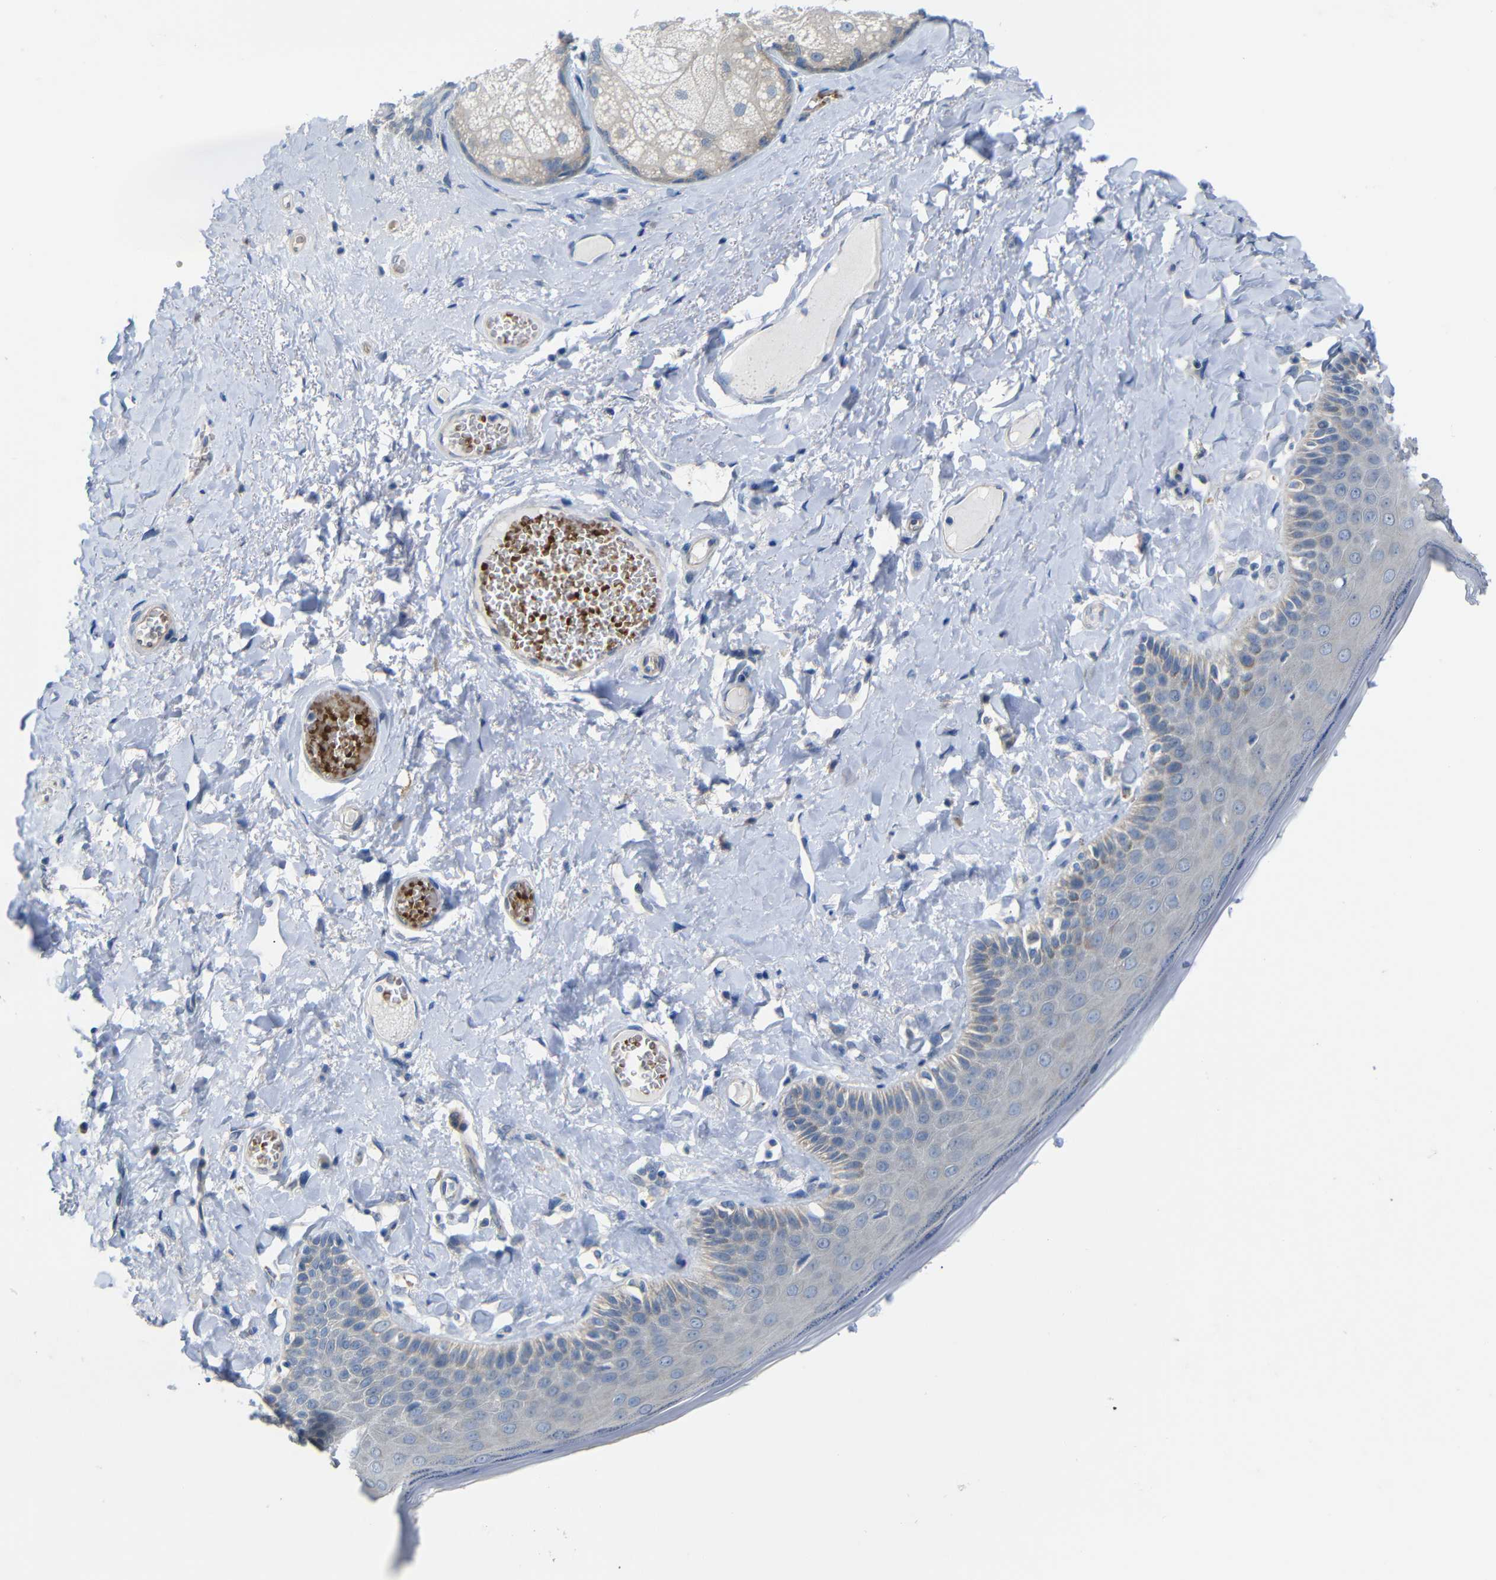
{"staining": {"intensity": "weak", "quantity": "<25%", "location": "cytoplasmic/membranous"}, "tissue": "skin", "cell_type": "Epidermal cells", "image_type": "normal", "snomed": [{"axis": "morphology", "description": "Normal tissue, NOS"}, {"axis": "topography", "description": "Anal"}], "caption": "Immunohistochemical staining of unremarkable skin exhibits no significant staining in epidermal cells.", "gene": "TBC1D32", "patient": {"sex": "male", "age": 69}}